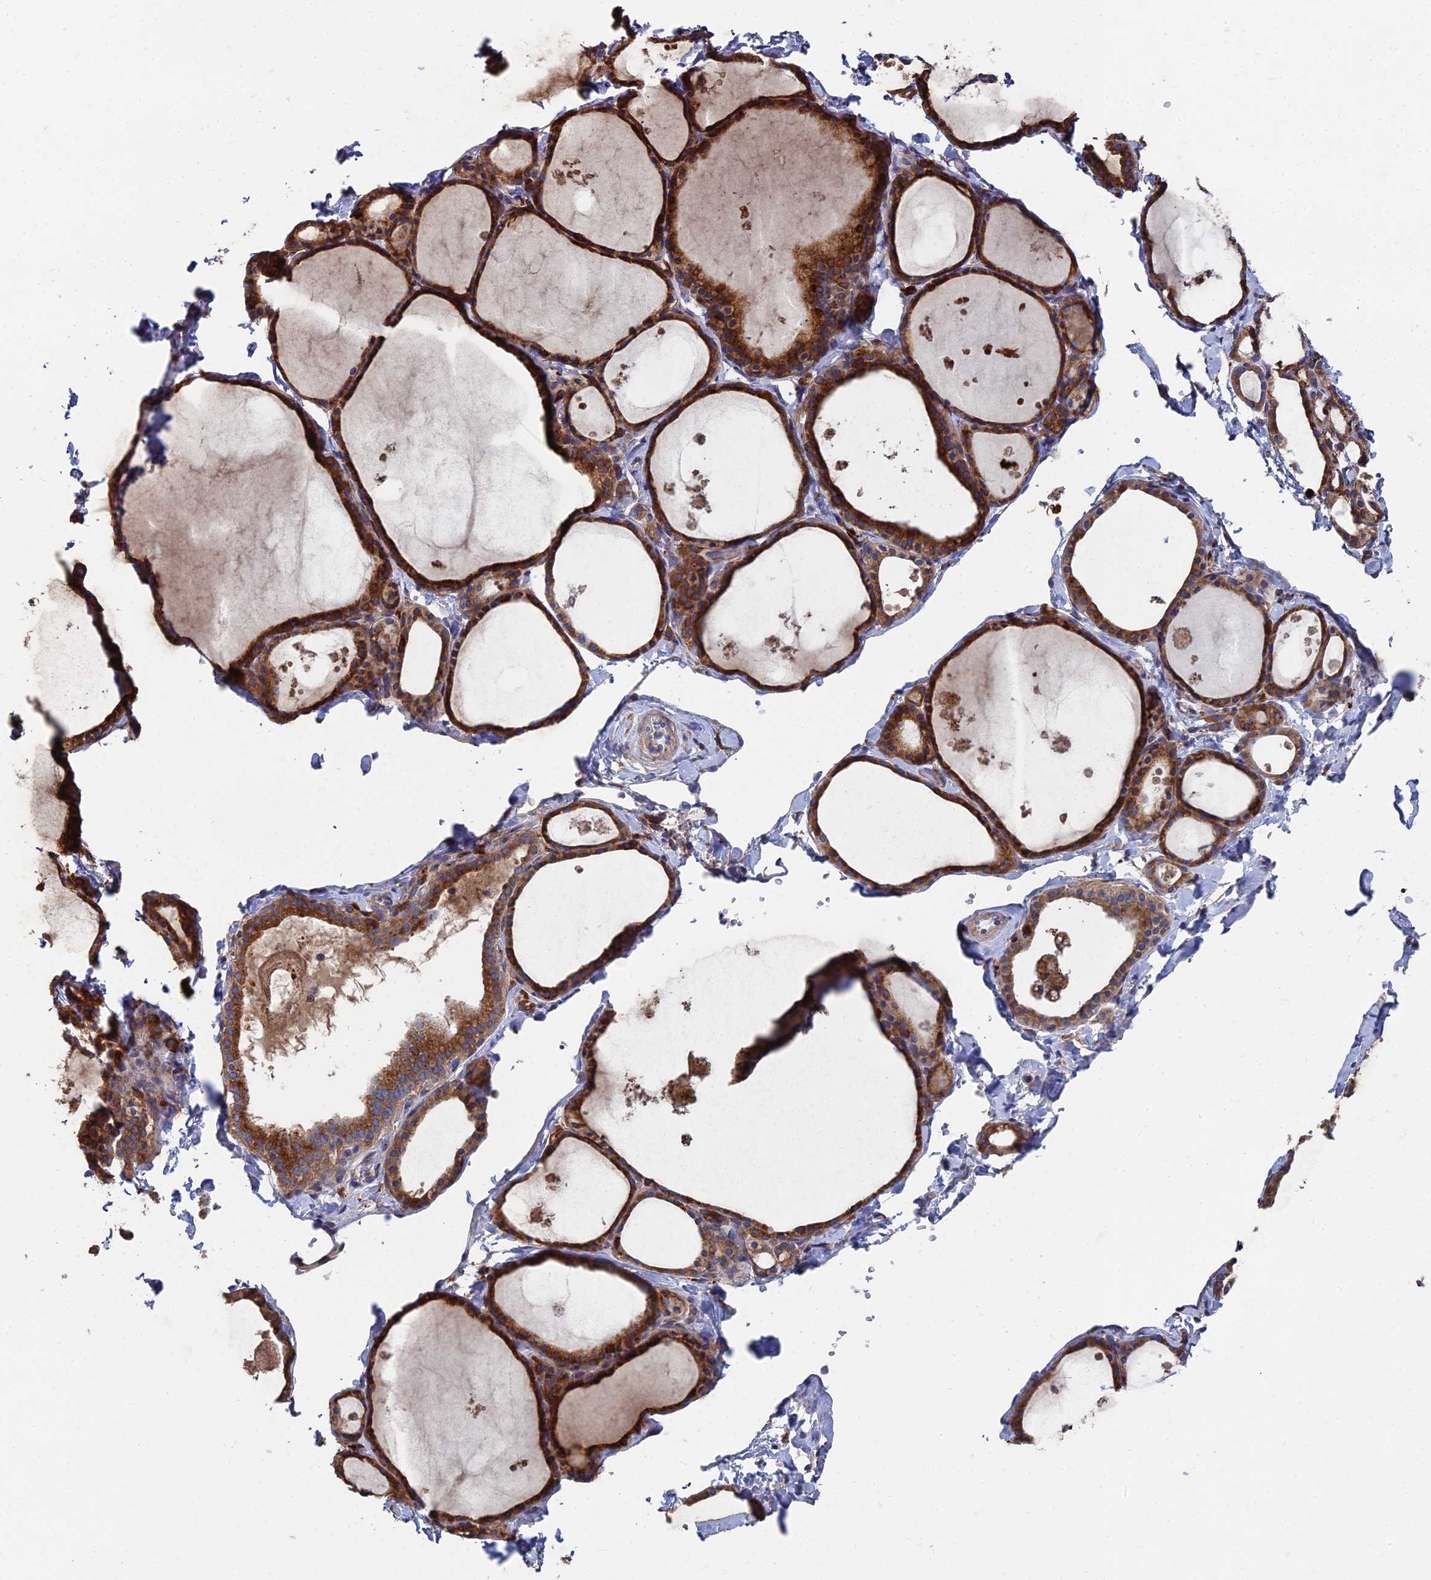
{"staining": {"intensity": "strong", "quantity": ">75%", "location": "cytoplasmic/membranous"}, "tissue": "thyroid gland", "cell_type": "Glandular cells", "image_type": "normal", "snomed": [{"axis": "morphology", "description": "Normal tissue, NOS"}, {"axis": "topography", "description": "Thyroid gland"}], "caption": "Glandular cells exhibit strong cytoplasmic/membranous positivity in approximately >75% of cells in normal thyroid gland.", "gene": "CLCN3", "patient": {"sex": "male", "age": 56}}